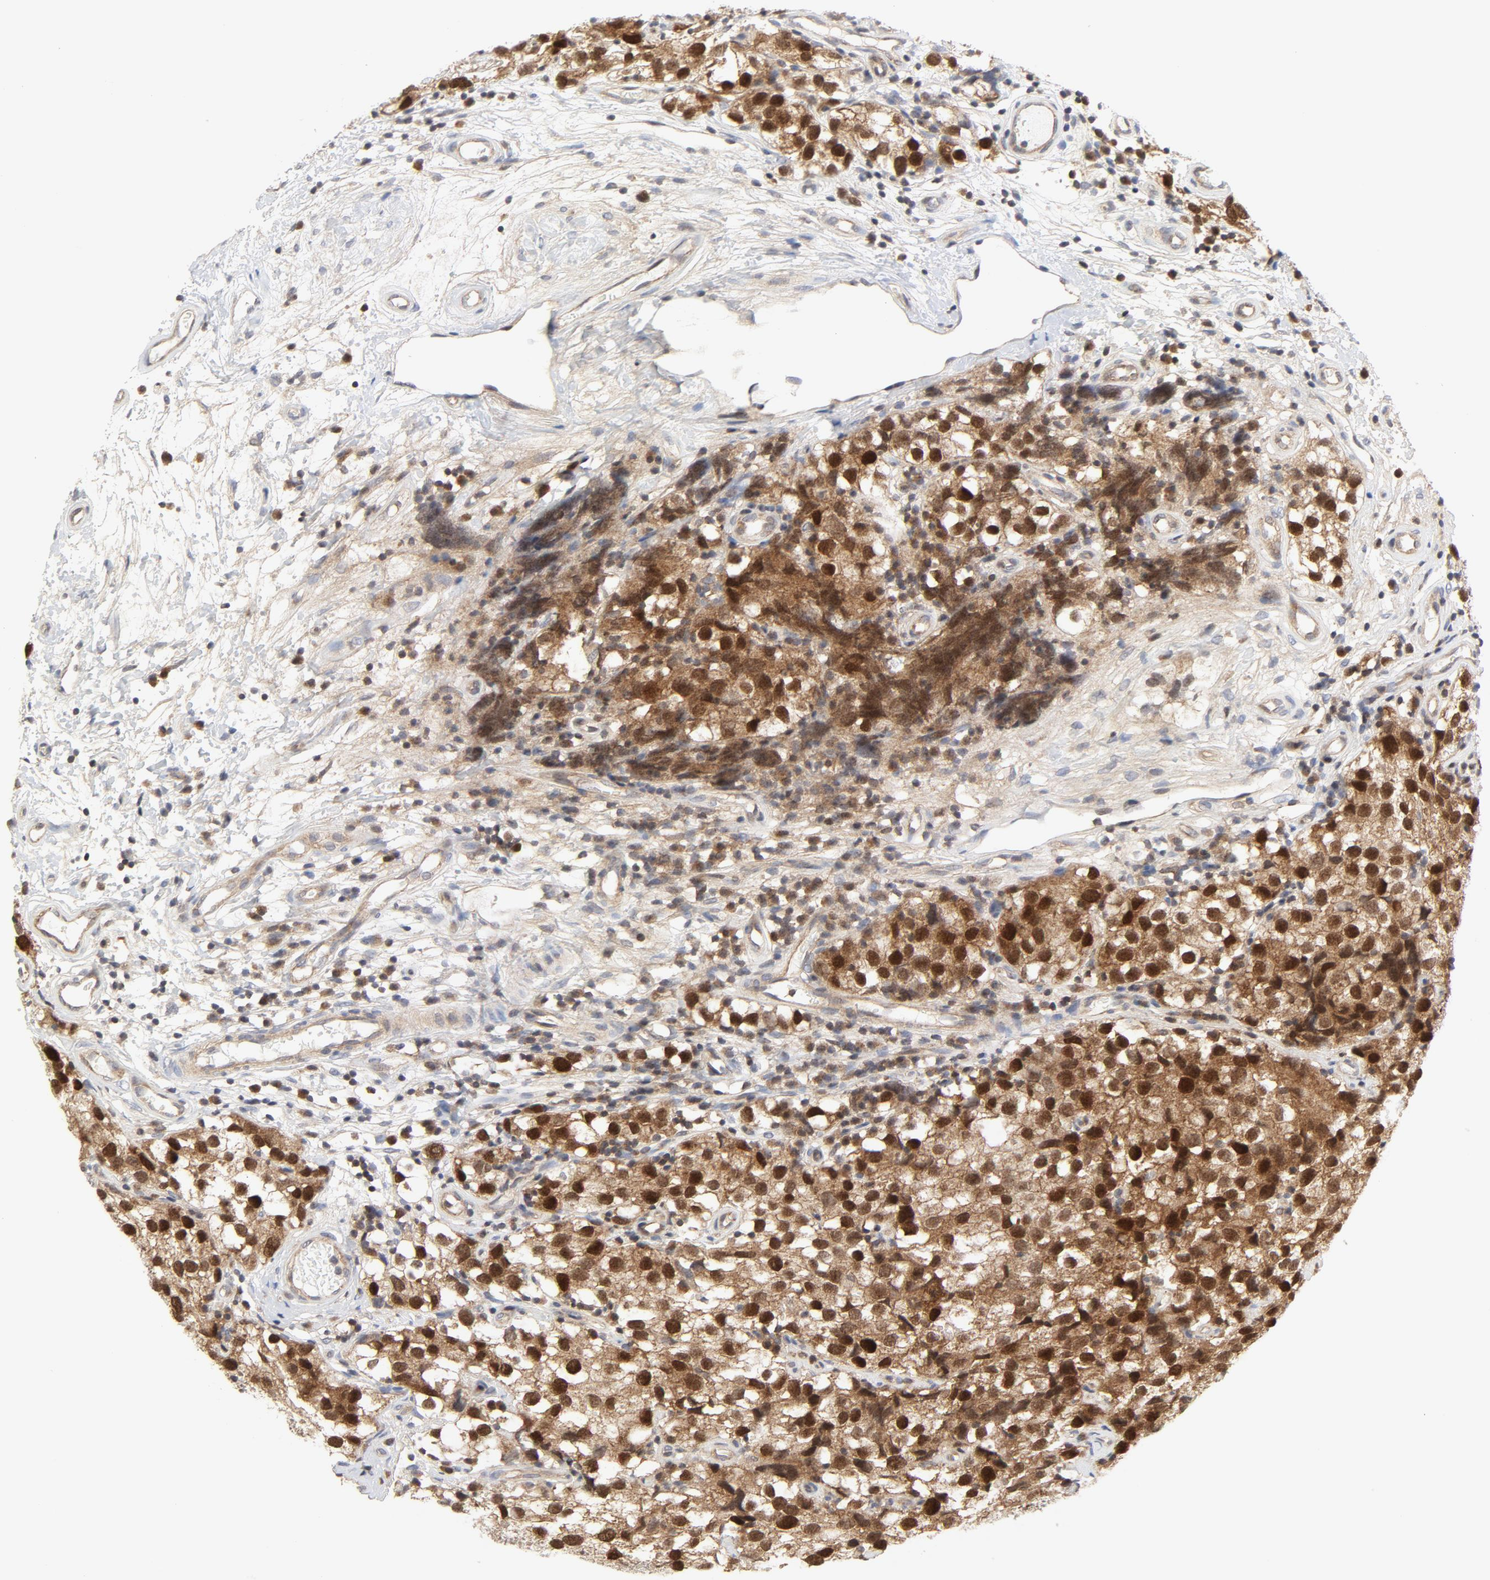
{"staining": {"intensity": "strong", "quantity": ">75%", "location": "cytoplasmic/membranous,nuclear"}, "tissue": "testis cancer", "cell_type": "Tumor cells", "image_type": "cancer", "snomed": [{"axis": "morphology", "description": "Seminoma, NOS"}, {"axis": "topography", "description": "Testis"}], "caption": "Testis cancer (seminoma) stained with DAB (3,3'-diaminobenzidine) IHC shows high levels of strong cytoplasmic/membranous and nuclear staining in approximately >75% of tumor cells. The staining was performed using DAB (3,3'-diaminobenzidine), with brown indicating positive protein expression. Nuclei are stained blue with hematoxylin.", "gene": "MAP2K7", "patient": {"sex": "male", "age": 39}}